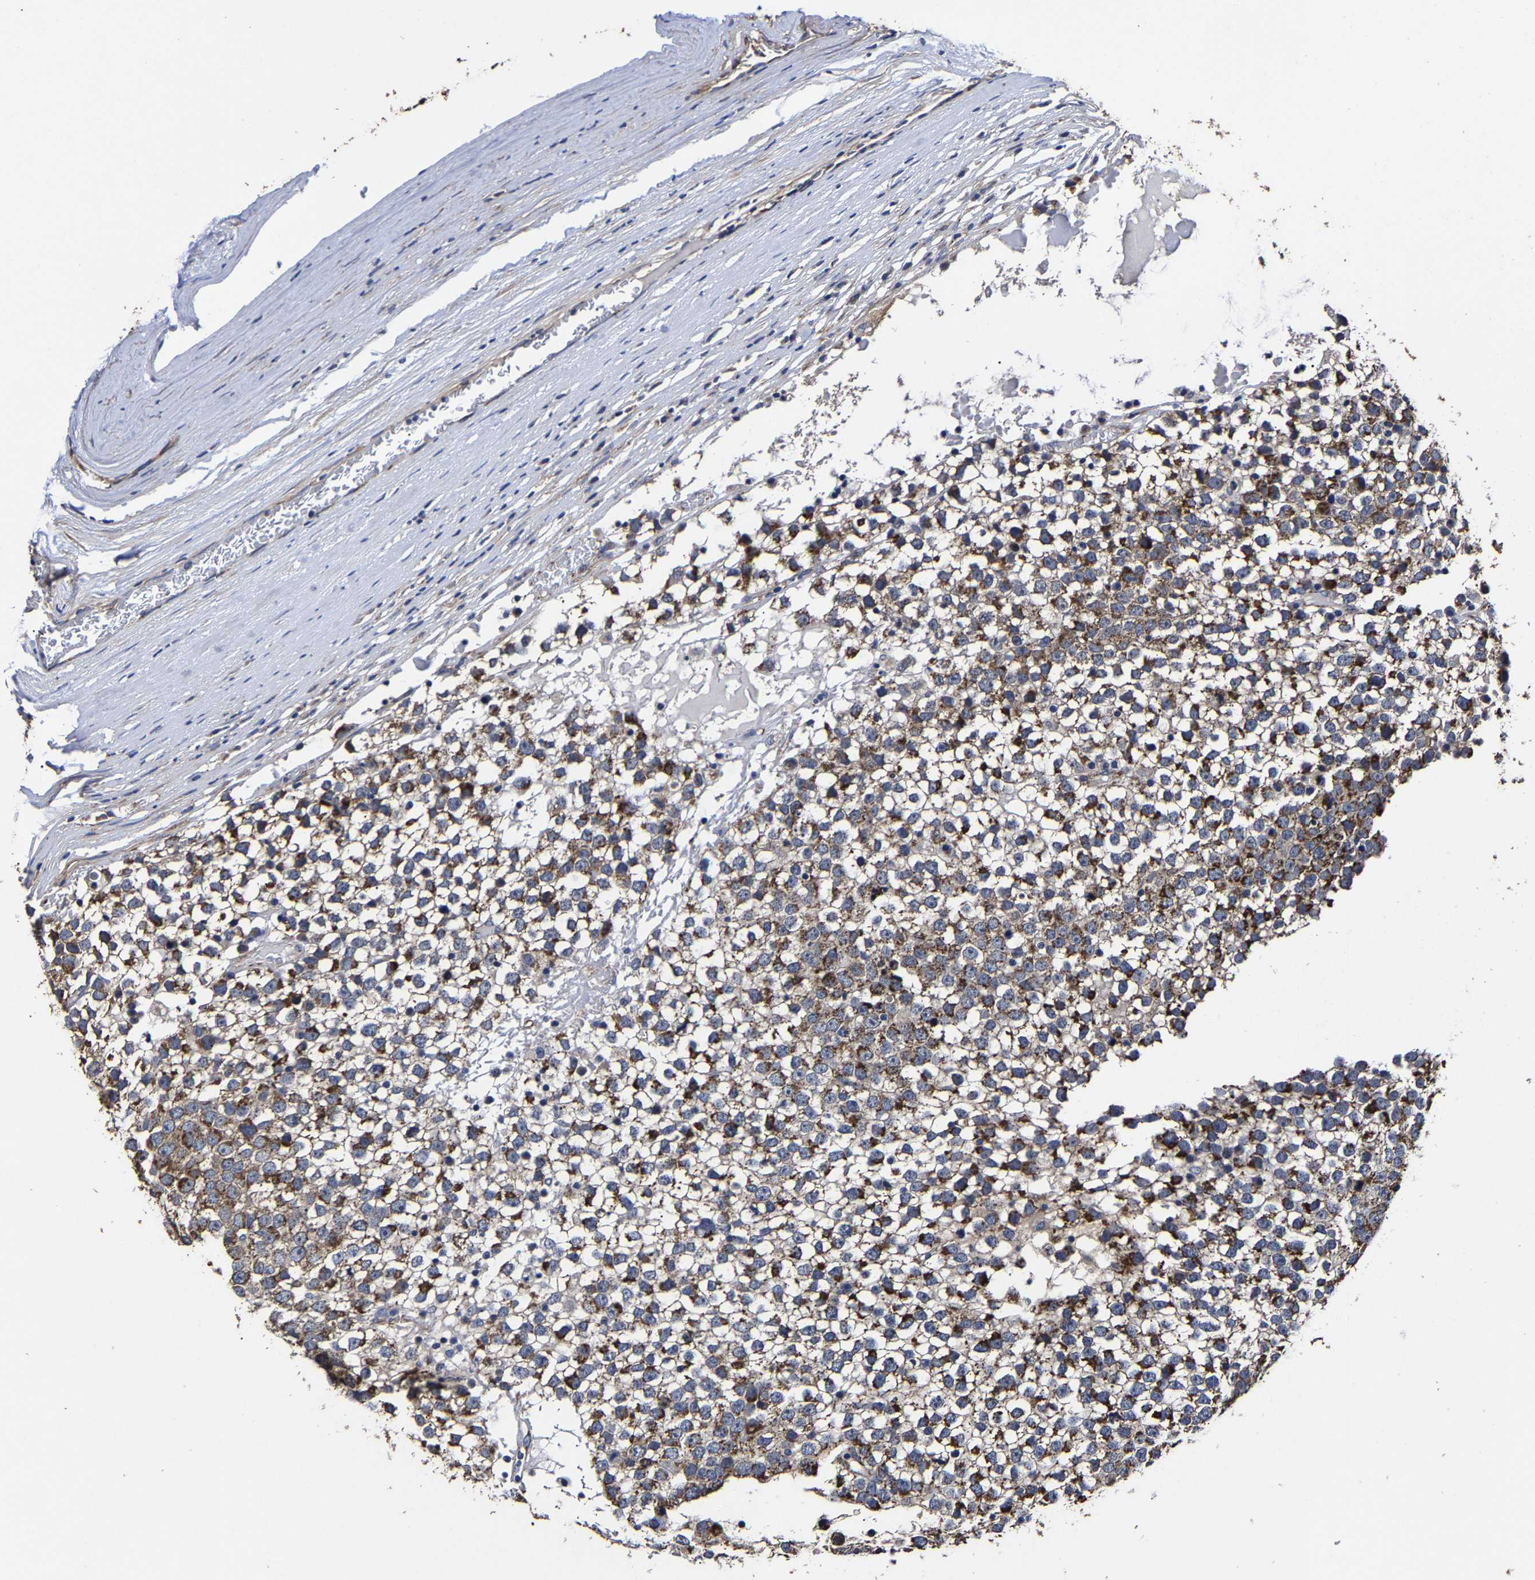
{"staining": {"intensity": "moderate", "quantity": ">75%", "location": "cytoplasmic/membranous"}, "tissue": "testis cancer", "cell_type": "Tumor cells", "image_type": "cancer", "snomed": [{"axis": "morphology", "description": "Seminoma, NOS"}, {"axis": "topography", "description": "Testis"}], "caption": "Immunohistochemistry (IHC) (DAB) staining of testis seminoma exhibits moderate cytoplasmic/membranous protein positivity in approximately >75% of tumor cells.", "gene": "AASS", "patient": {"sex": "male", "age": 65}}